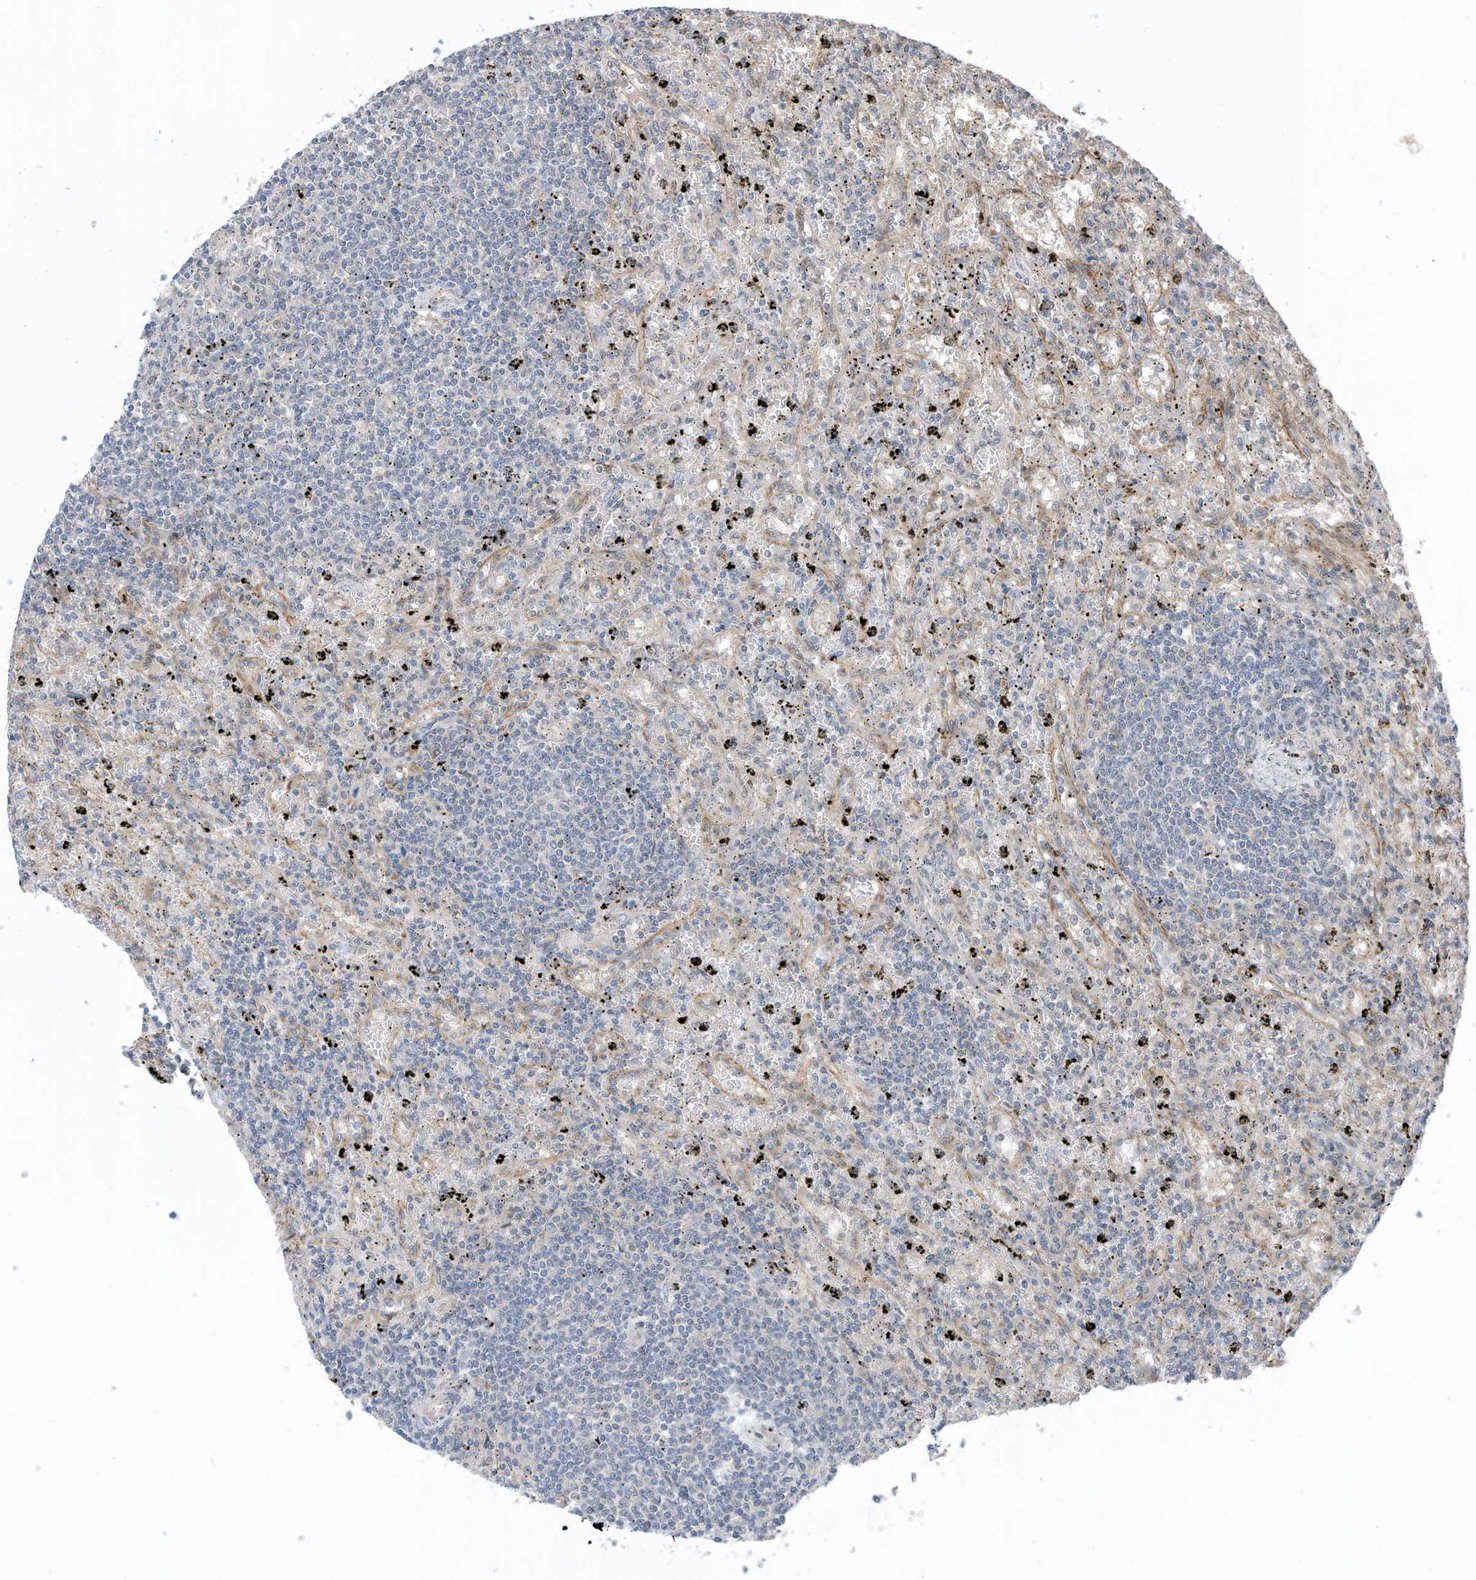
{"staining": {"intensity": "negative", "quantity": "none", "location": "none"}, "tissue": "lymphoma", "cell_type": "Tumor cells", "image_type": "cancer", "snomed": [{"axis": "morphology", "description": "Malignant lymphoma, non-Hodgkin's type, Low grade"}, {"axis": "topography", "description": "Spleen"}], "caption": "Tumor cells show no significant expression in lymphoma. Nuclei are stained in blue.", "gene": "REC8", "patient": {"sex": "male", "age": 76}}